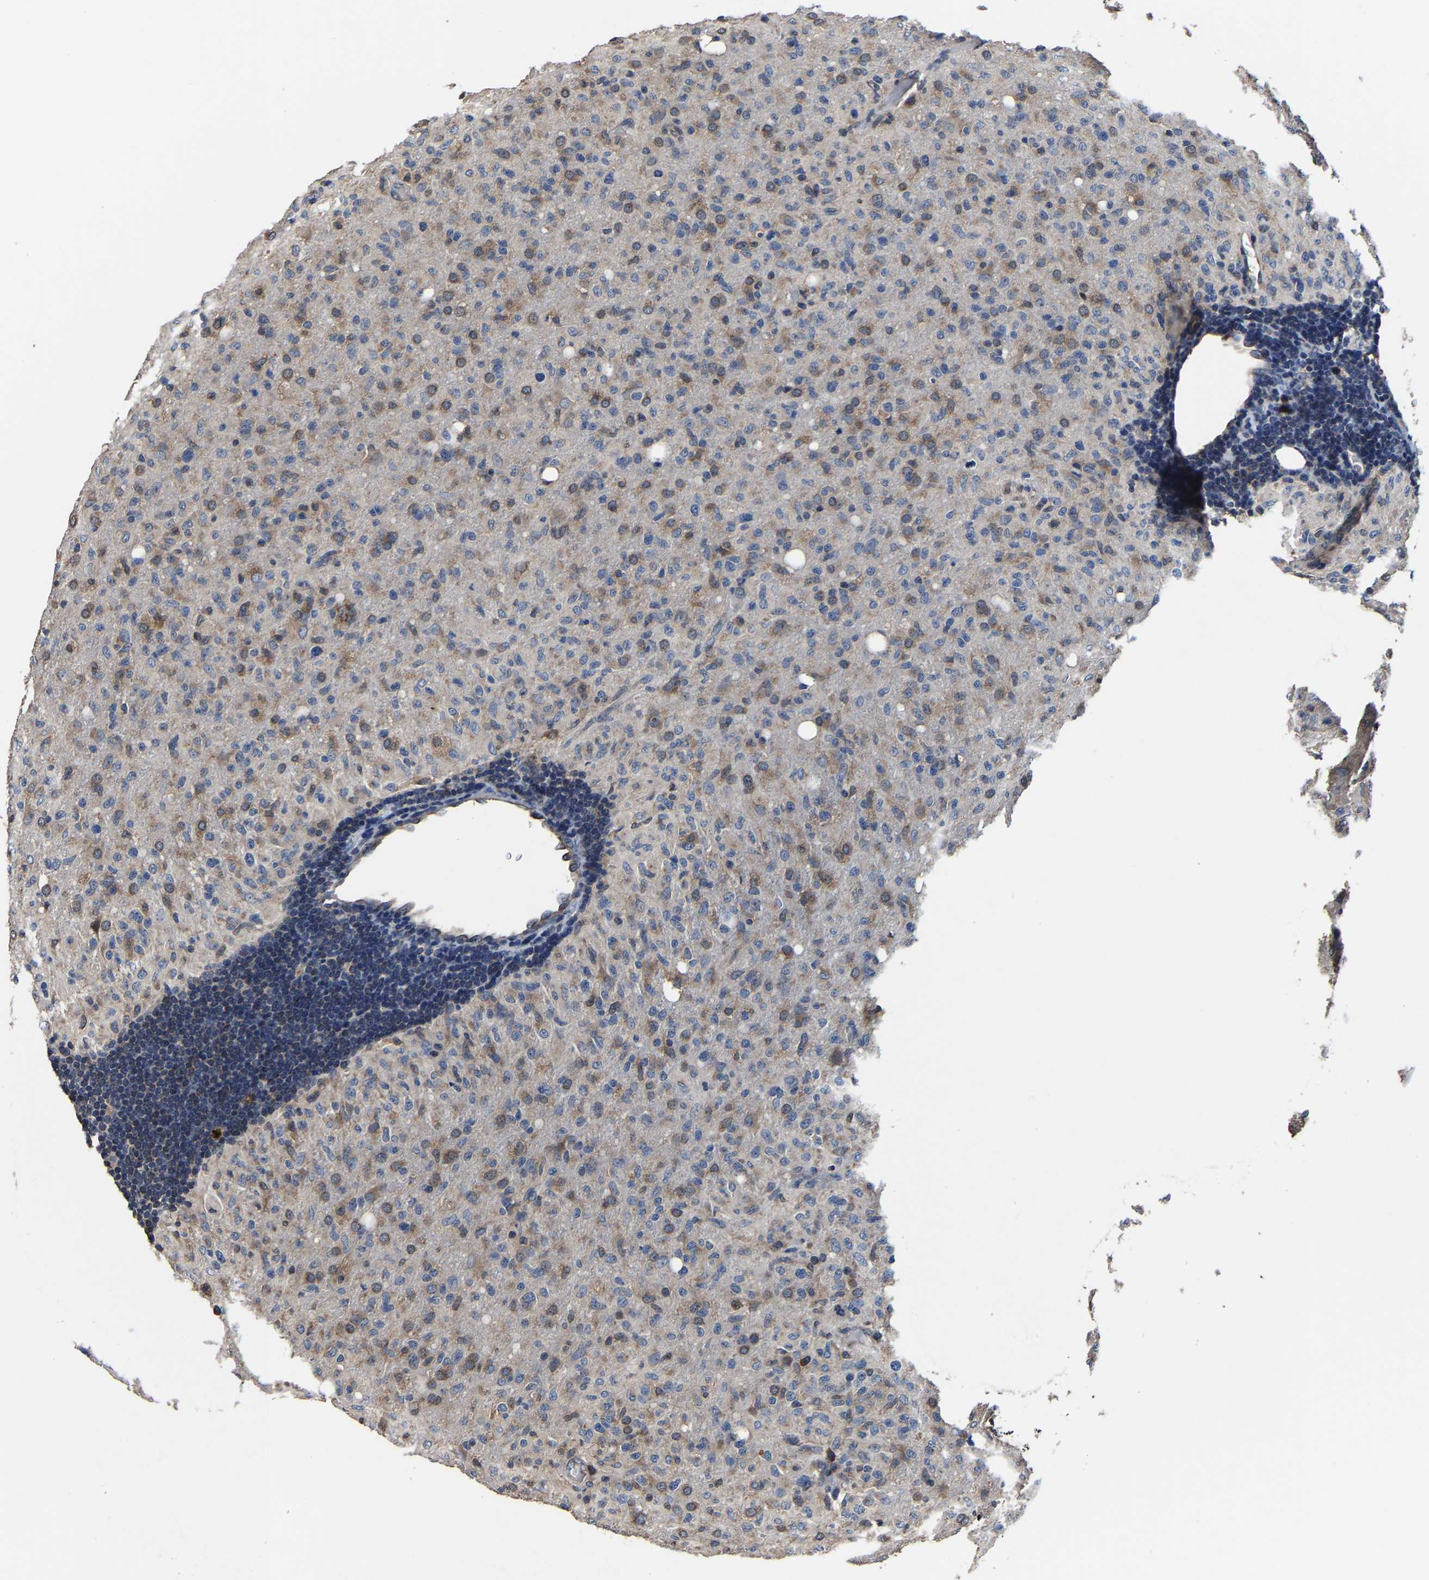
{"staining": {"intensity": "moderate", "quantity": "25%-75%", "location": "cytoplasmic/membranous"}, "tissue": "glioma", "cell_type": "Tumor cells", "image_type": "cancer", "snomed": [{"axis": "morphology", "description": "Glioma, malignant, High grade"}, {"axis": "topography", "description": "Brain"}], "caption": "DAB (3,3'-diaminobenzidine) immunohistochemical staining of human malignant glioma (high-grade) demonstrates moderate cytoplasmic/membranous protein expression in about 25%-75% of tumor cells.", "gene": "EBAG9", "patient": {"sex": "female", "age": 57}}